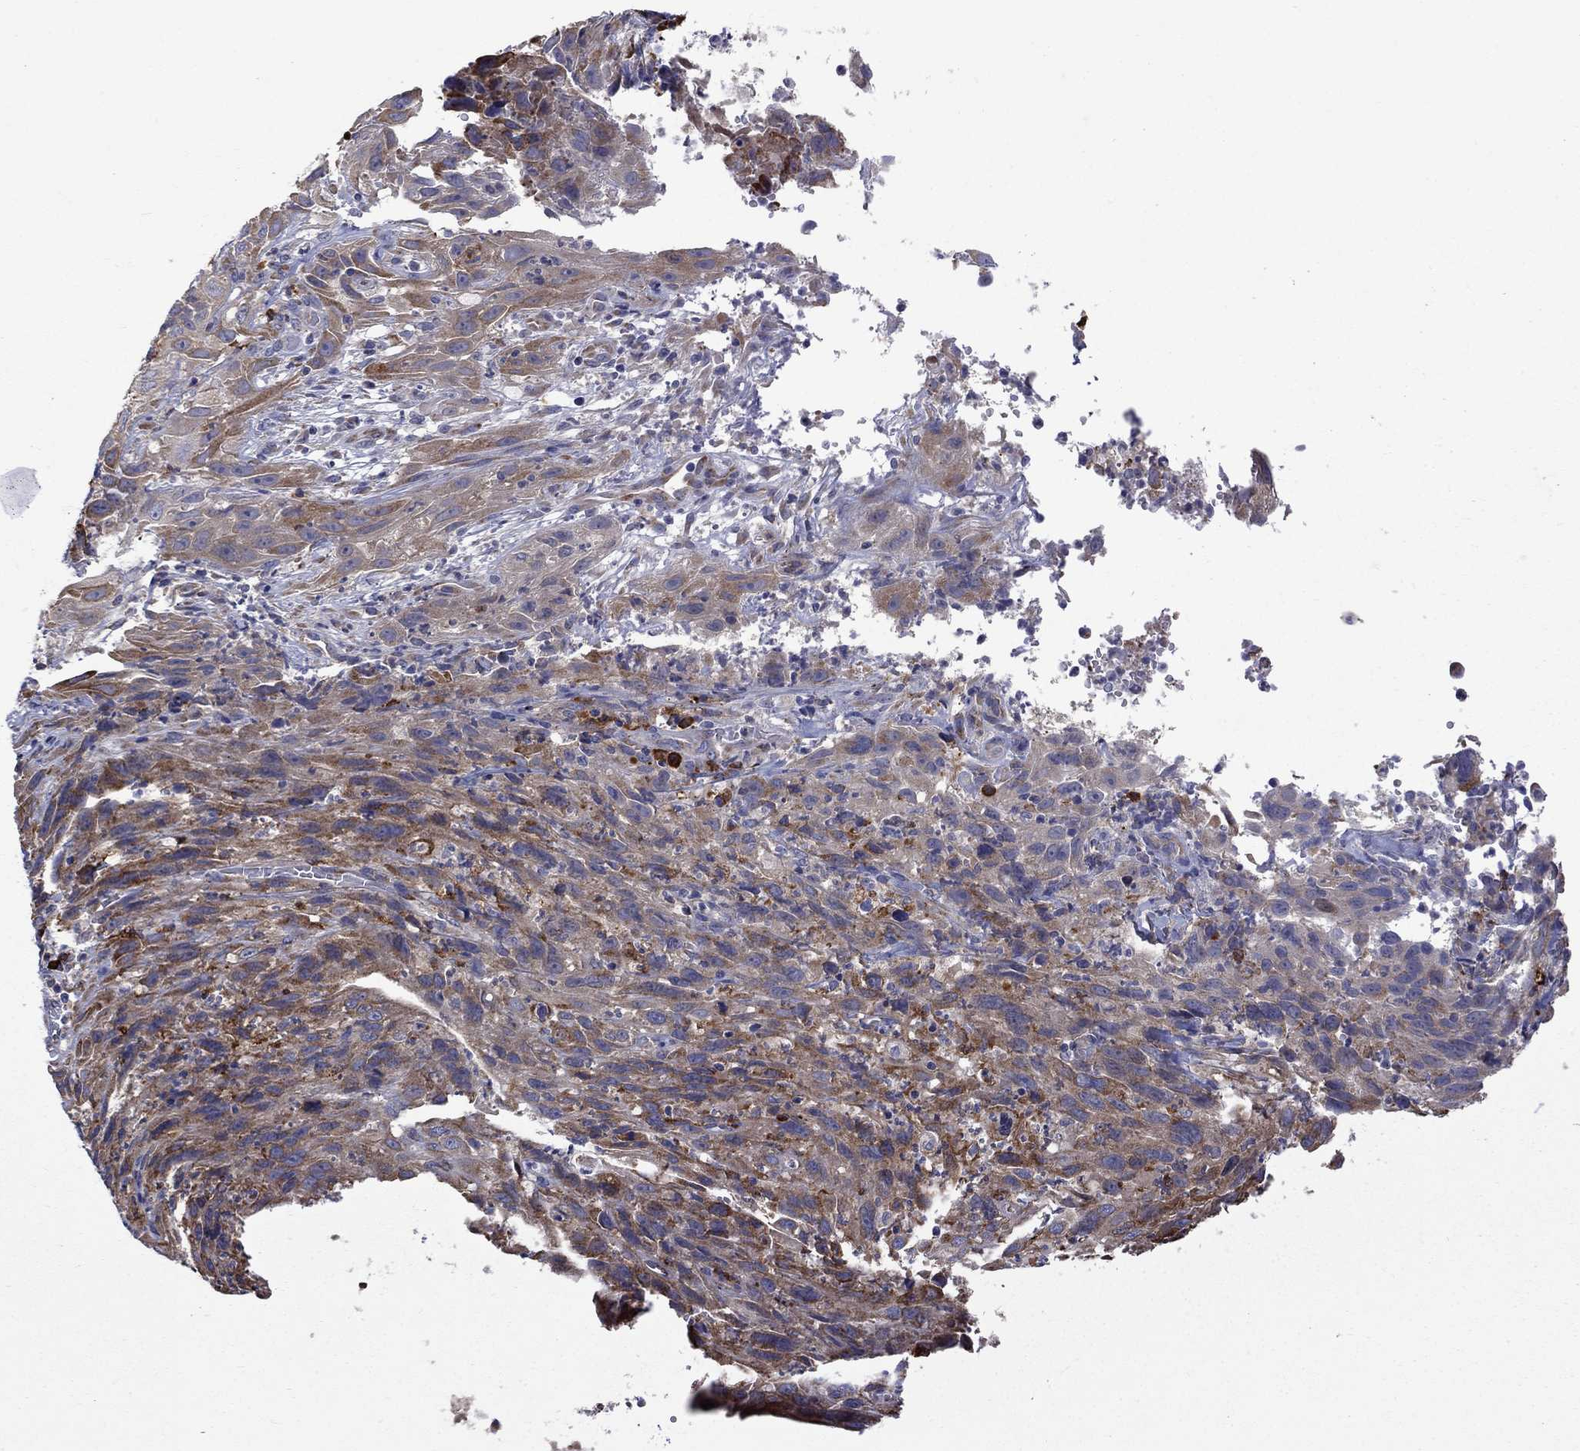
{"staining": {"intensity": "moderate", "quantity": "25%-75%", "location": "cytoplasmic/membranous"}, "tissue": "cervical cancer", "cell_type": "Tumor cells", "image_type": "cancer", "snomed": [{"axis": "morphology", "description": "Squamous cell carcinoma, NOS"}, {"axis": "topography", "description": "Cervix"}], "caption": "Tumor cells show medium levels of moderate cytoplasmic/membranous expression in about 25%-75% of cells in squamous cell carcinoma (cervical).", "gene": "ASNS", "patient": {"sex": "female", "age": 32}}